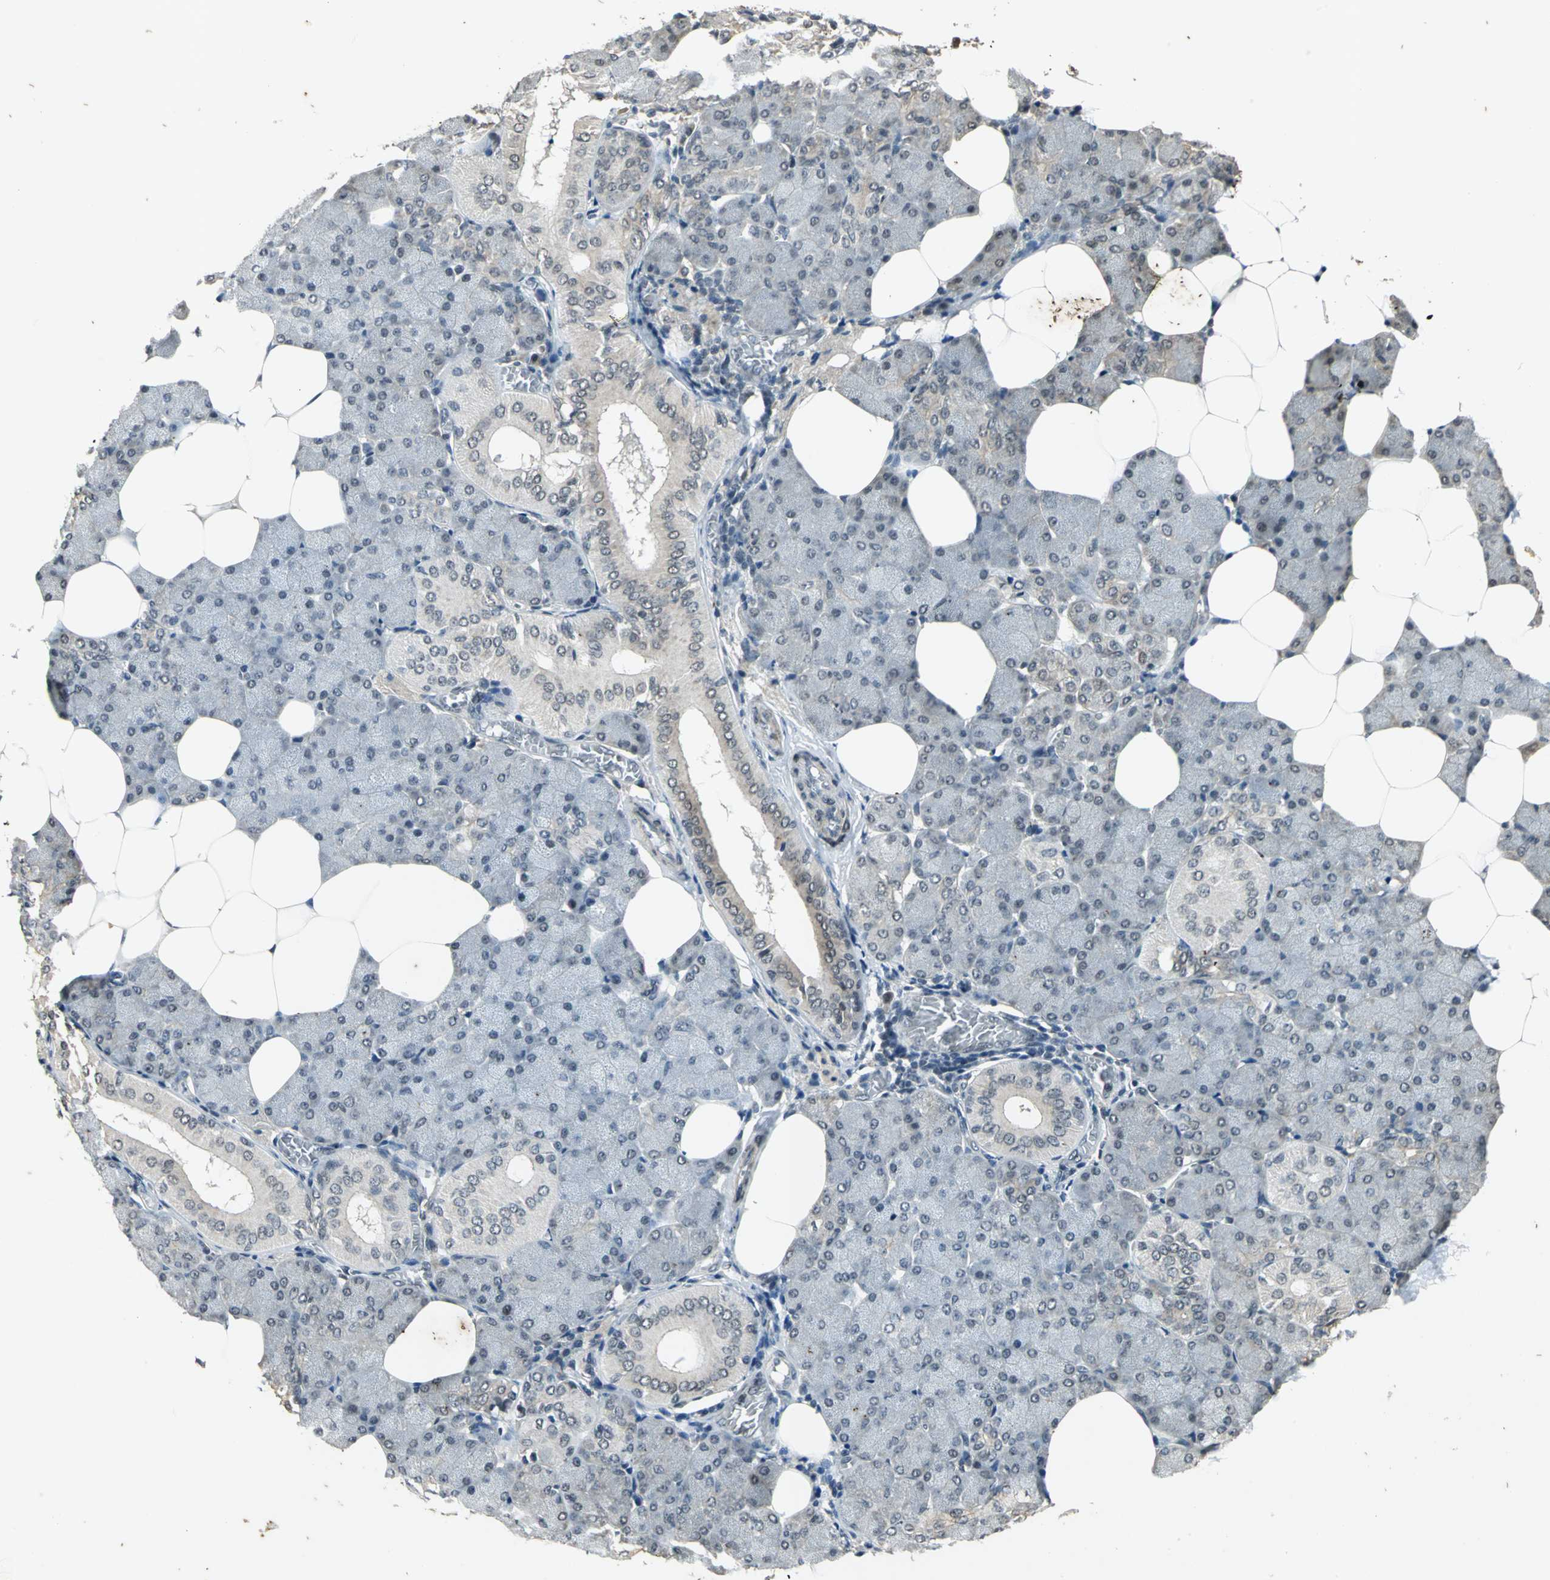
{"staining": {"intensity": "weak", "quantity": "25%-75%", "location": "cytoplasmic/membranous"}, "tissue": "salivary gland", "cell_type": "Glandular cells", "image_type": "normal", "snomed": [{"axis": "morphology", "description": "Normal tissue, NOS"}, {"axis": "morphology", "description": "Adenoma, NOS"}, {"axis": "topography", "description": "Salivary gland"}], "caption": "Salivary gland stained with immunohistochemistry exhibits weak cytoplasmic/membranous staining in approximately 25%-75% of glandular cells.", "gene": "NOTCH3", "patient": {"sex": "female", "age": 32}}